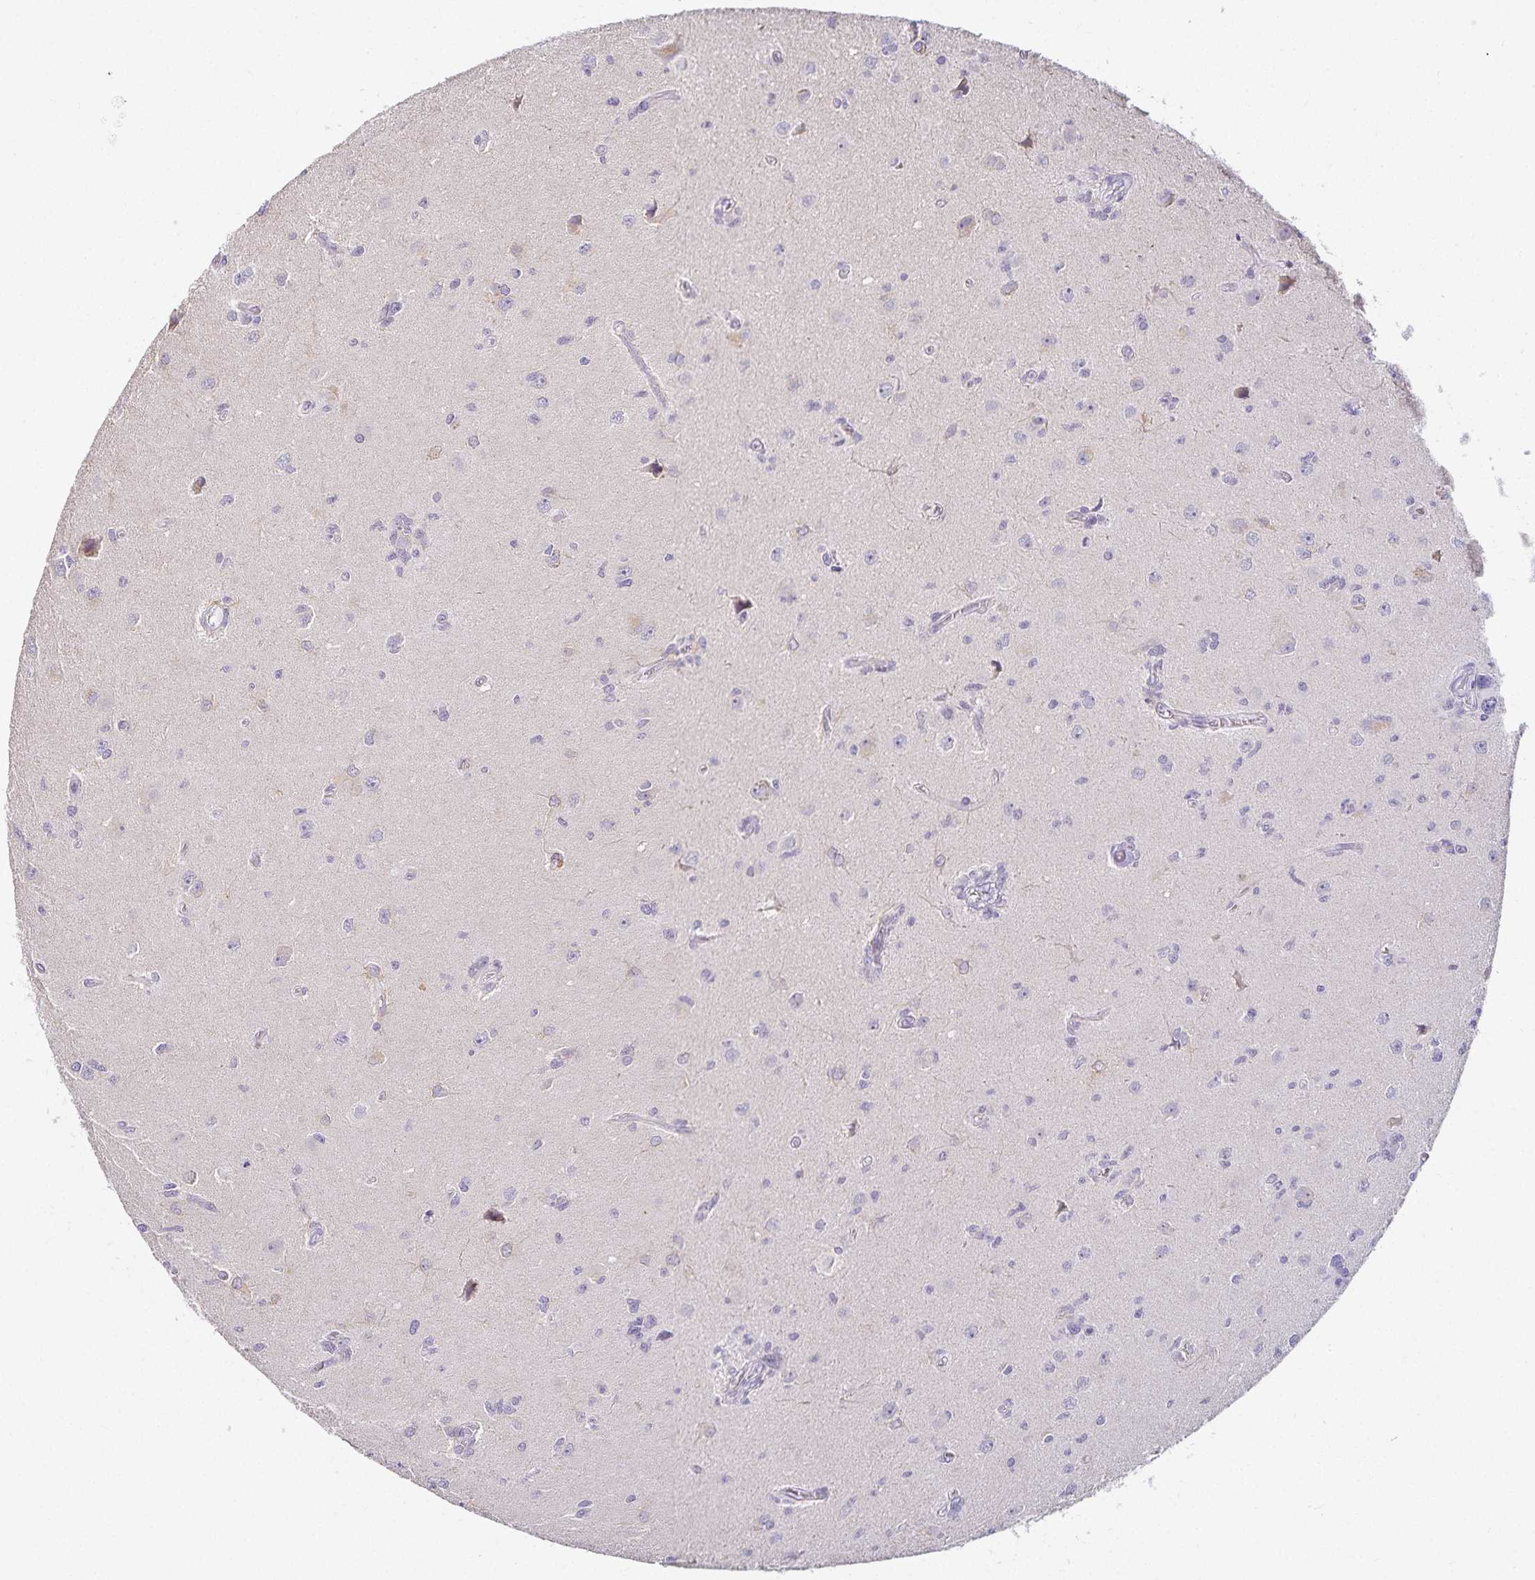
{"staining": {"intensity": "negative", "quantity": "none", "location": "none"}, "tissue": "glioma", "cell_type": "Tumor cells", "image_type": "cancer", "snomed": [{"axis": "morphology", "description": "Glioma, malignant, High grade"}, {"axis": "topography", "description": "Brain"}], "caption": "Immunohistochemical staining of human high-grade glioma (malignant) demonstrates no significant positivity in tumor cells.", "gene": "GP2", "patient": {"sex": "male", "age": 67}}